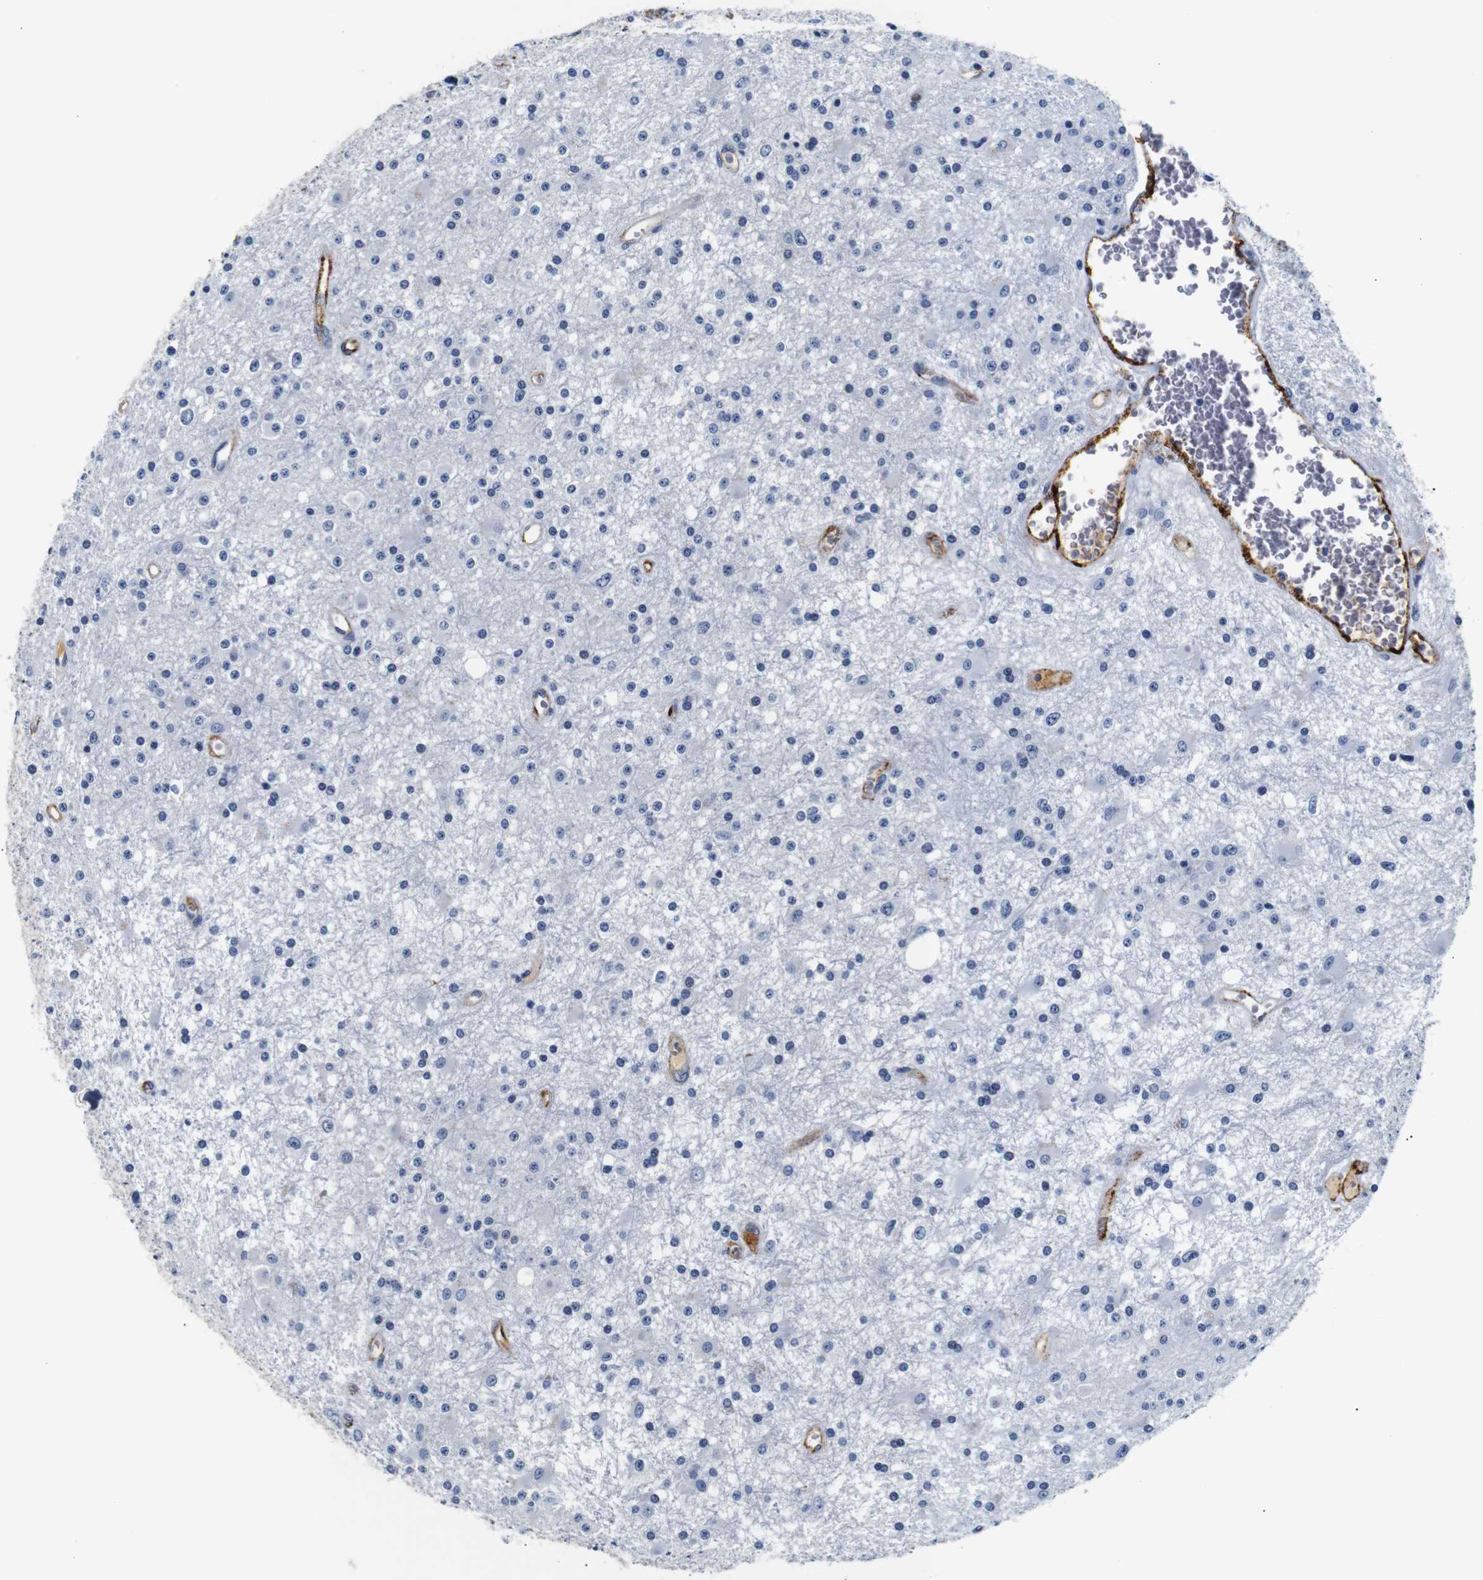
{"staining": {"intensity": "negative", "quantity": "none", "location": "none"}, "tissue": "glioma", "cell_type": "Tumor cells", "image_type": "cancer", "snomed": [{"axis": "morphology", "description": "Glioma, malignant, Low grade"}, {"axis": "topography", "description": "Brain"}], "caption": "There is no significant expression in tumor cells of glioma.", "gene": "MUC4", "patient": {"sex": "male", "age": 58}}